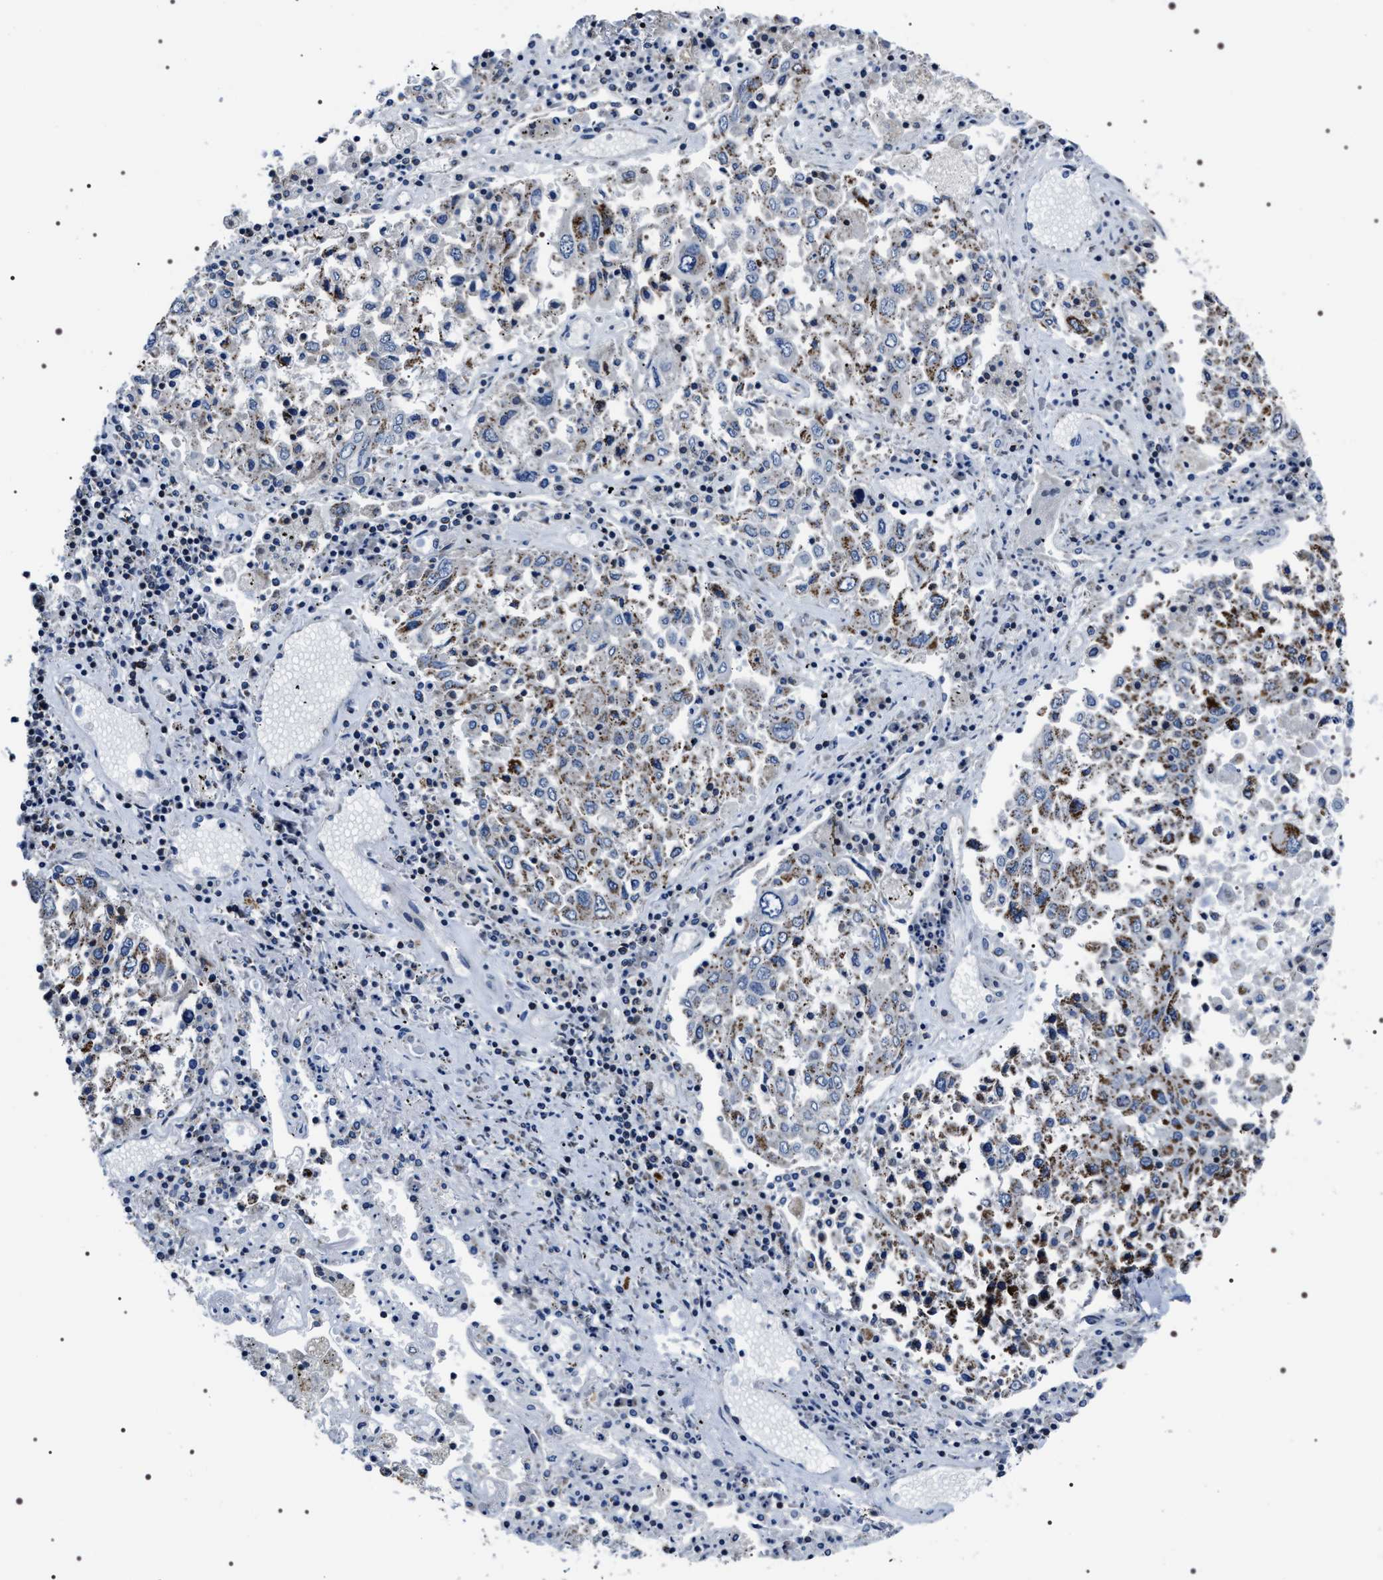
{"staining": {"intensity": "moderate", "quantity": "25%-75%", "location": "cytoplasmic/membranous"}, "tissue": "lung cancer", "cell_type": "Tumor cells", "image_type": "cancer", "snomed": [{"axis": "morphology", "description": "Squamous cell carcinoma, NOS"}, {"axis": "topography", "description": "Lung"}], "caption": "Lung squamous cell carcinoma stained with DAB (3,3'-diaminobenzidine) IHC demonstrates medium levels of moderate cytoplasmic/membranous expression in approximately 25%-75% of tumor cells.", "gene": "NTMT1", "patient": {"sex": "male", "age": 65}}